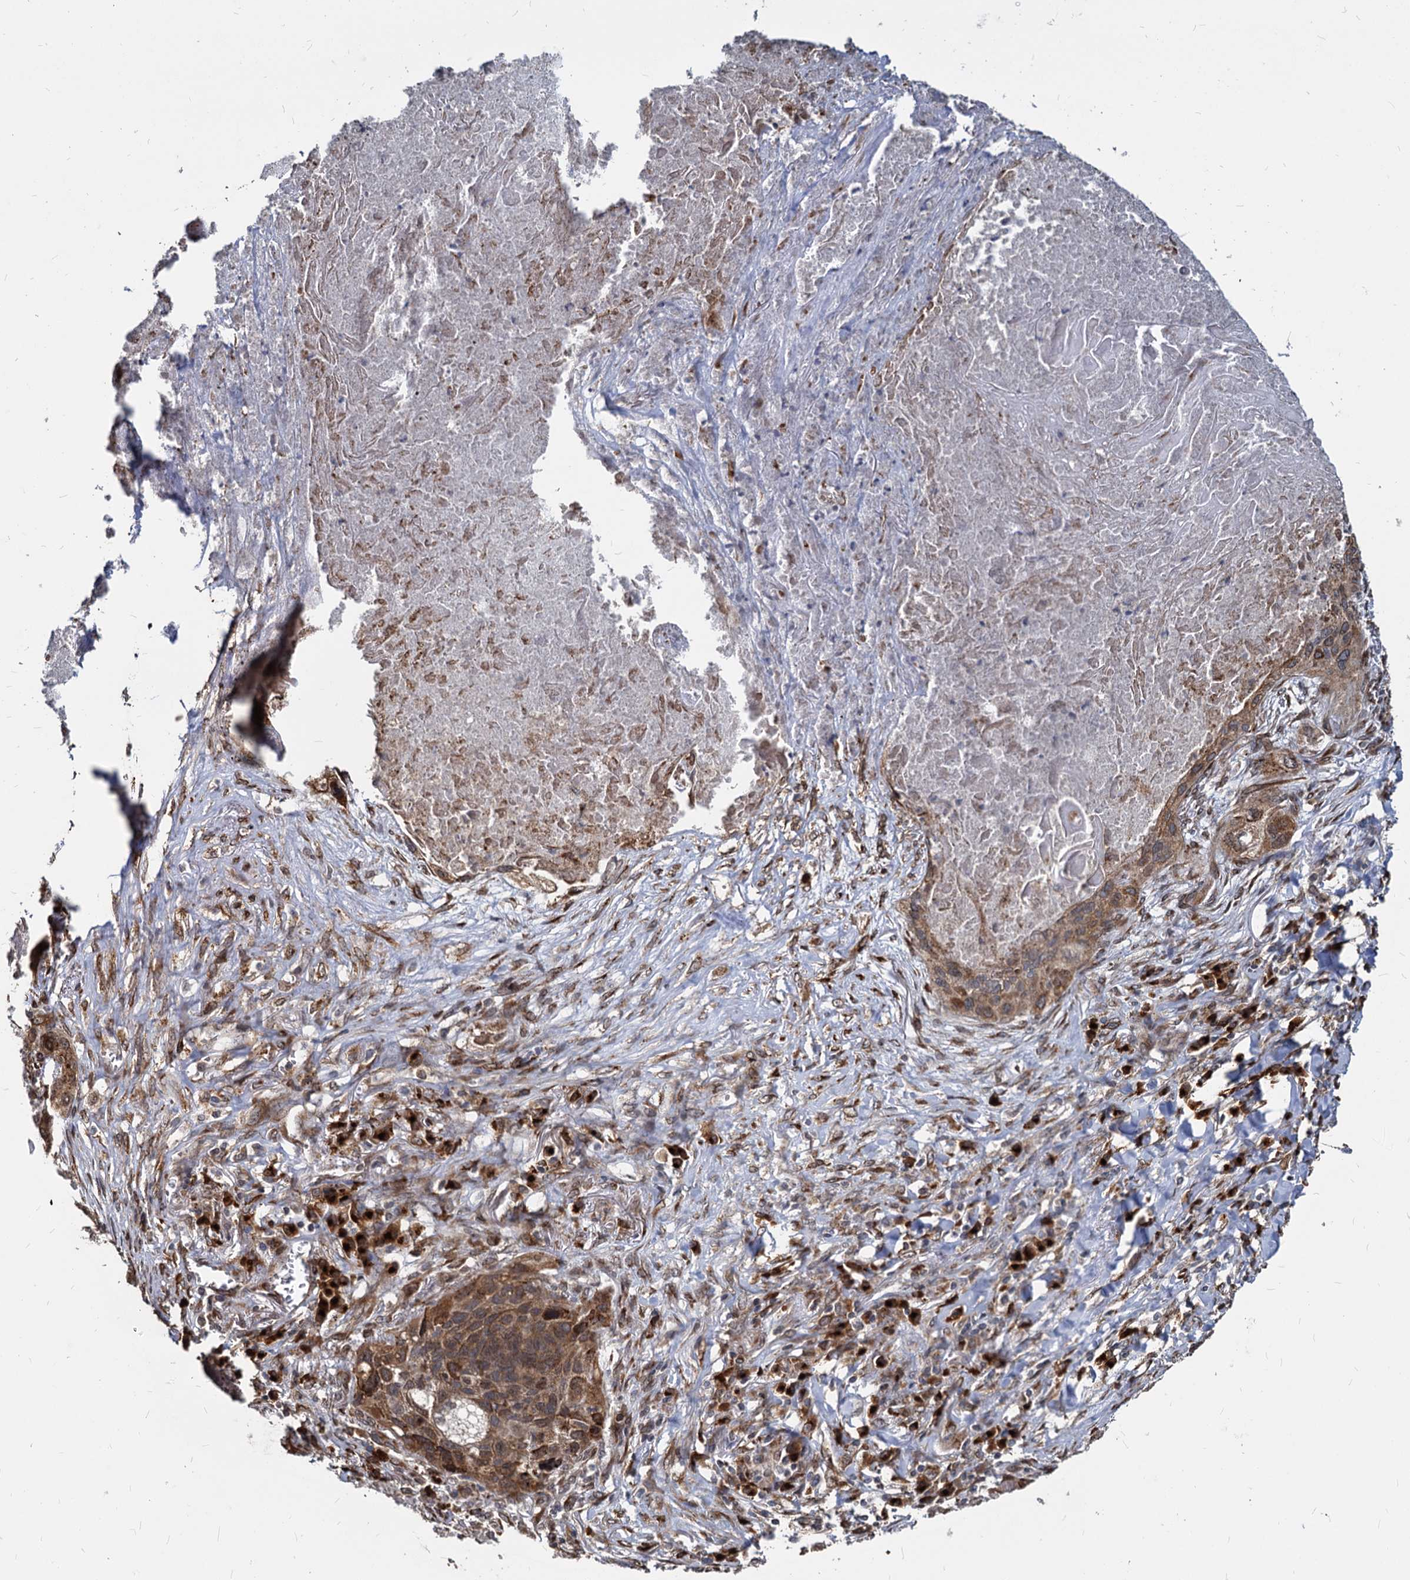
{"staining": {"intensity": "moderate", "quantity": ">75%", "location": "cytoplasmic/membranous"}, "tissue": "lung cancer", "cell_type": "Tumor cells", "image_type": "cancer", "snomed": [{"axis": "morphology", "description": "Squamous cell carcinoma, NOS"}, {"axis": "topography", "description": "Lung"}], "caption": "Immunohistochemical staining of lung cancer reveals medium levels of moderate cytoplasmic/membranous expression in about >75% of tumor cells.", "gene": "SAAL1", "patient": {"sex": "female", "age": 63}}